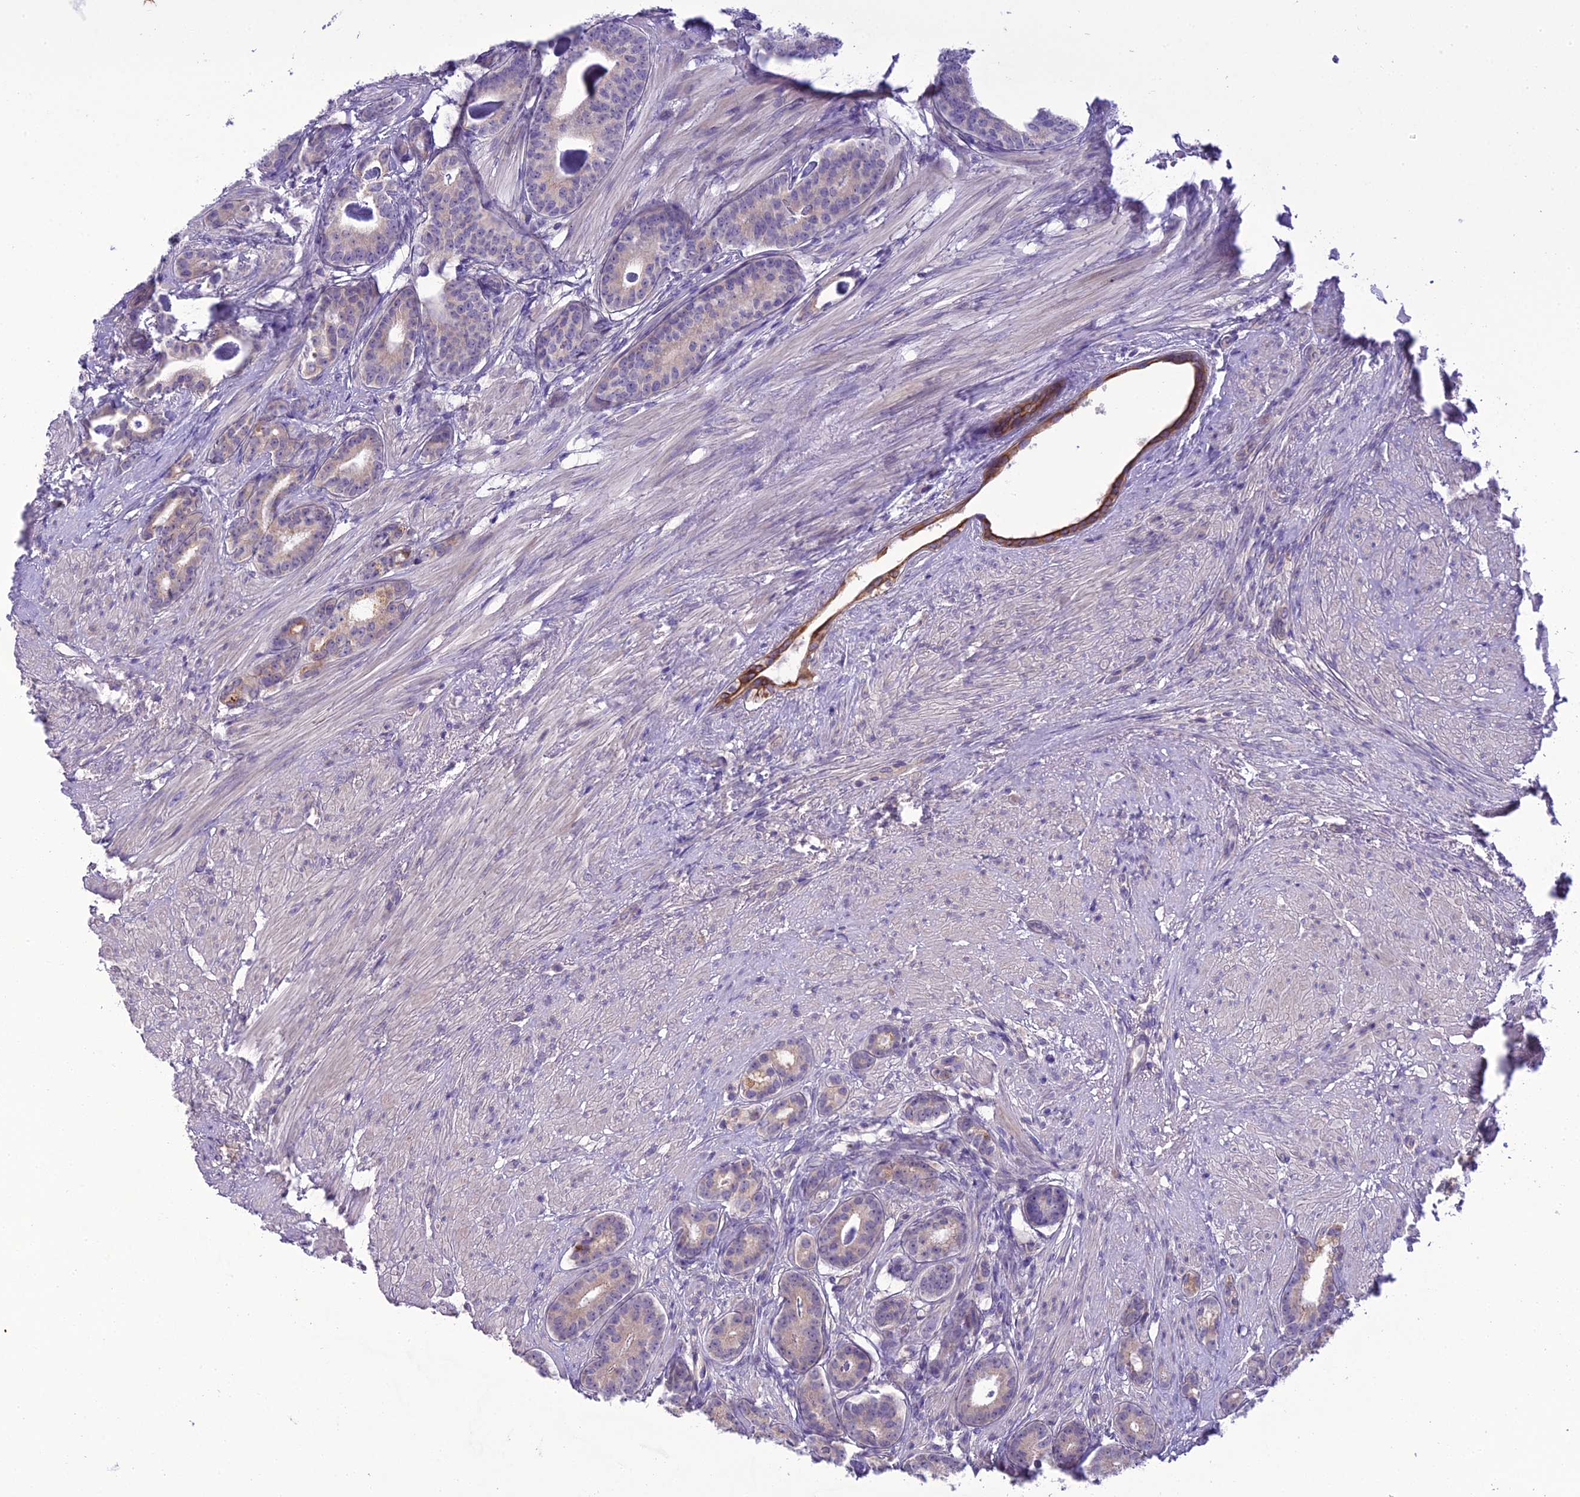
{"staining": {"intensity": "negative", "quantity": "none", "location": "none"}, "tissue": "prostate cancer", "cell_type": "Tumor cells", "image_type": "cancer", "snomed": [{"axis": "morphology", "description": "Adenocarcinoma, Low grade"}, {"axis": "topography", "description": "Prostate"}], "caption": "This is a photomicrograph of IHC staining of prostate adenocarcinoma (low-grade), which shows no staining in tumor cells.", "gene": "SCRT1", "patient": {"sex": "male", "age": 71}}